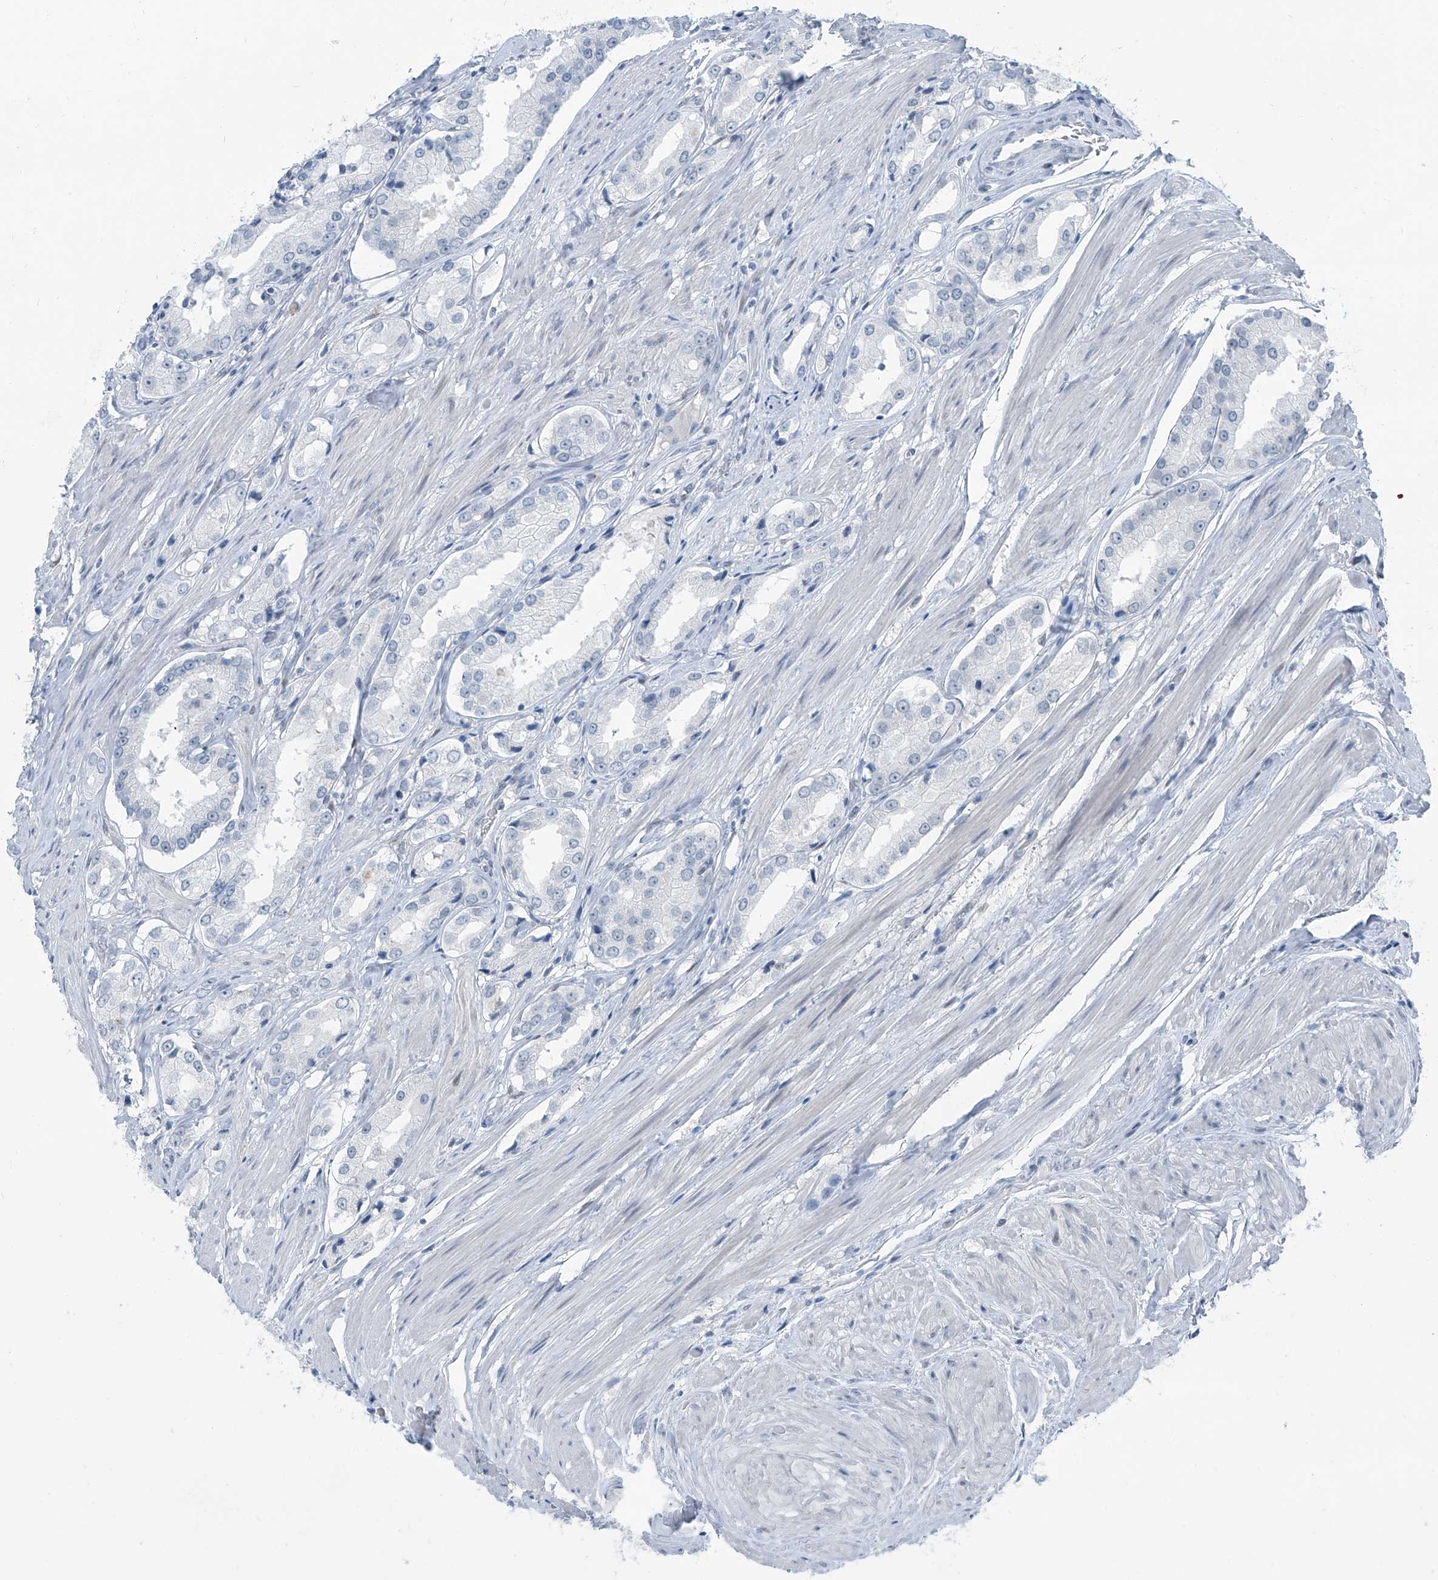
{"staining": {"intensity": "negative", "quantity": "none", "location": "none"}, "tissue": "prostate cancer", "cell_type": "Tumor cells", "image_type": "cancer", "snomed": [{"axis": "morphology", "description": "Adenocarcinoma, Low grade"}, {"axis": "topography", "description": "Prostate"}], "caption": "This is a micrograph of immunohistochemistry staining of prostate low-grade adenocarcinoma, which shows no staining in tumor cells. (DAB (3,3'-diaminobenzidine) immunohistochemistry with hematoxylin counter stain).", "gene": "RGN", "patient": {"sex": "male", "age": 54}}